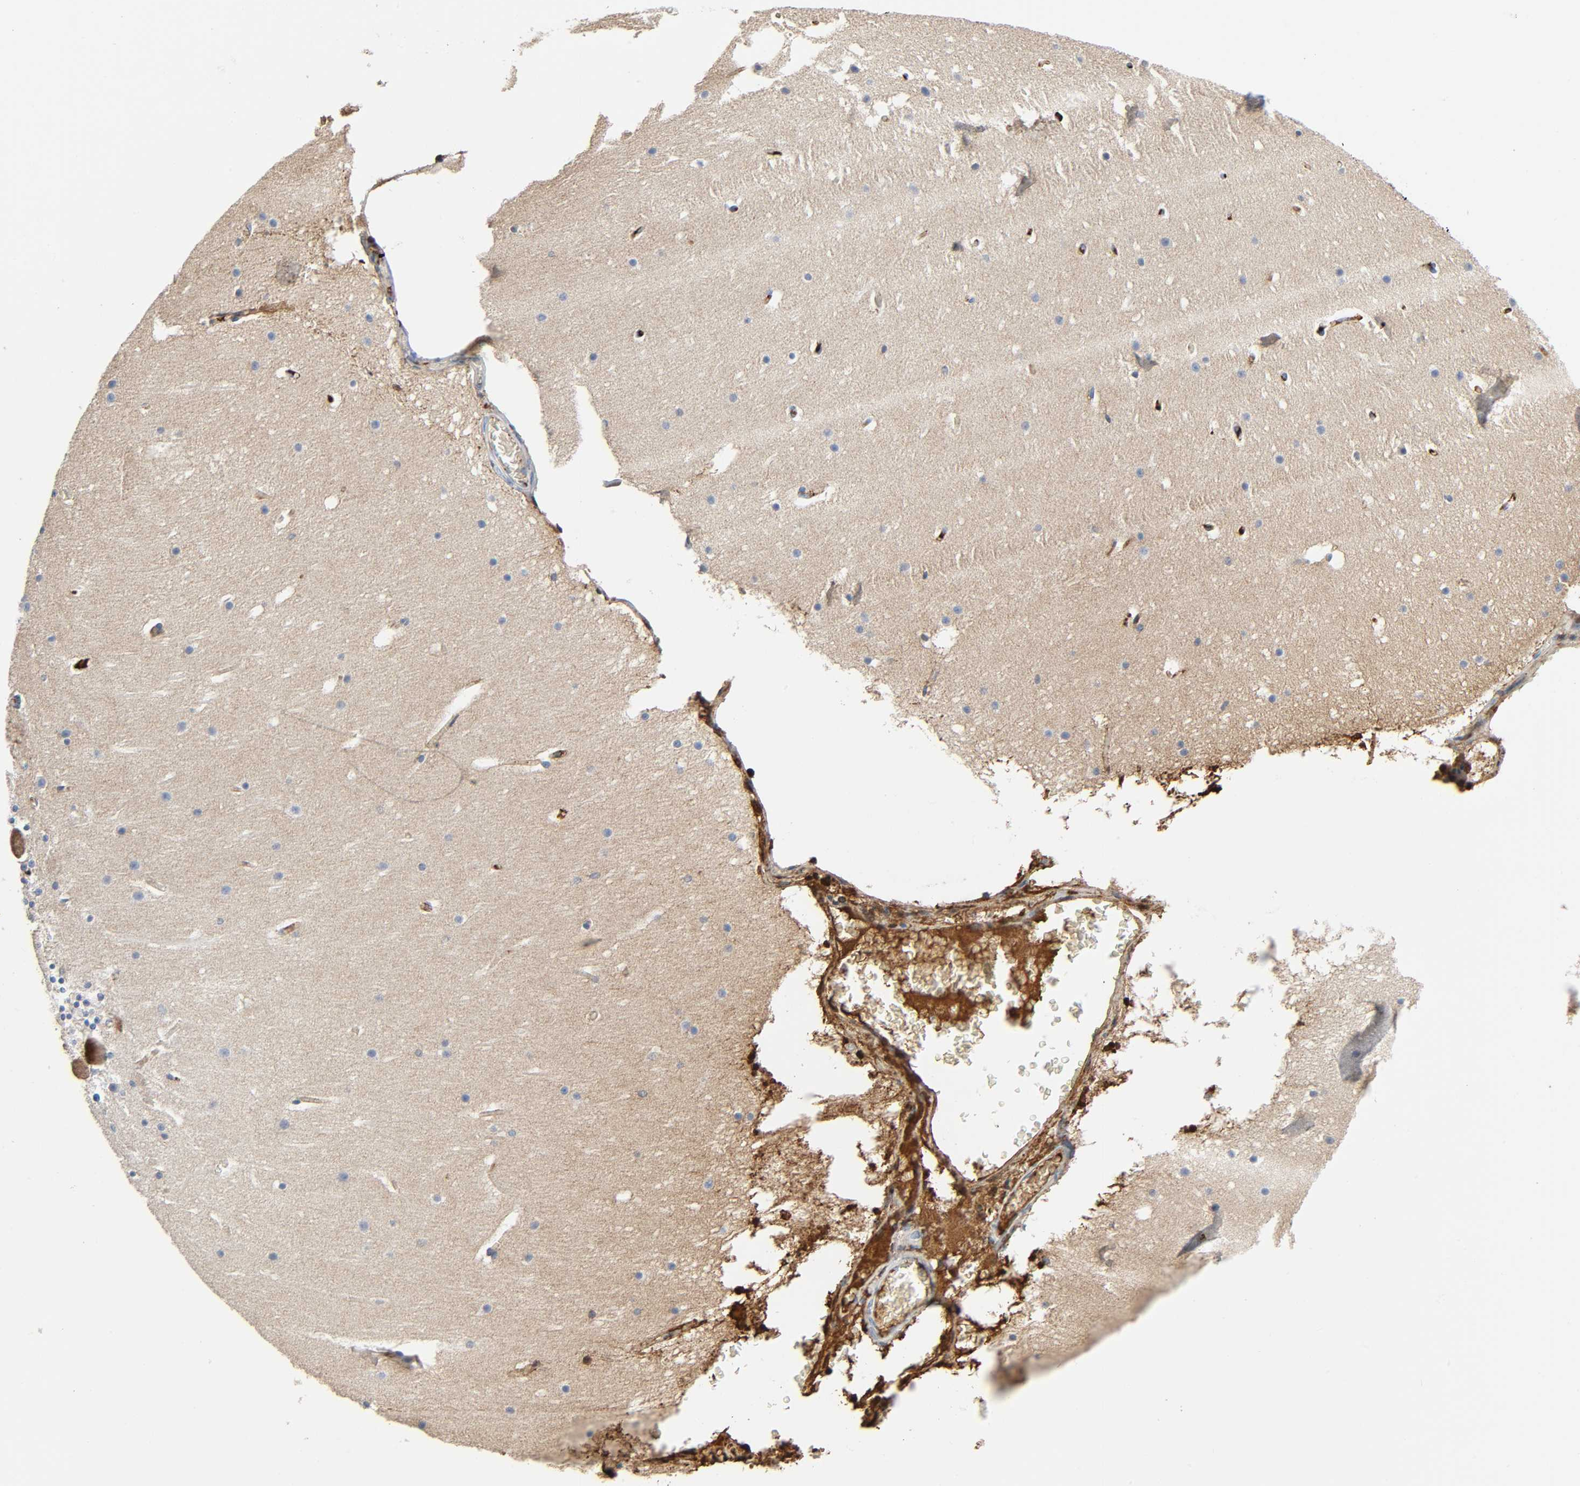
{"staining": {"intensity": "negative", "quantity": "none", "location": "none"}, "tissue": "cerebellum", "cell_type": "Cells in granular layer", "image_type": "normal", "snomed": [{"axis": "morphology", "description": "Normal tissue, NOS"}, {"axis": "topography", "description": "Cerebellum"}], "caption": "Immunohistochemistry (IHC) micrograph of unremarkable cerebellum: human cerebellum stained with DAB shows no significant protein positivity in cells in granular layer.", "gene": "C3", "patient": {"sex": "male", "age": 45}}